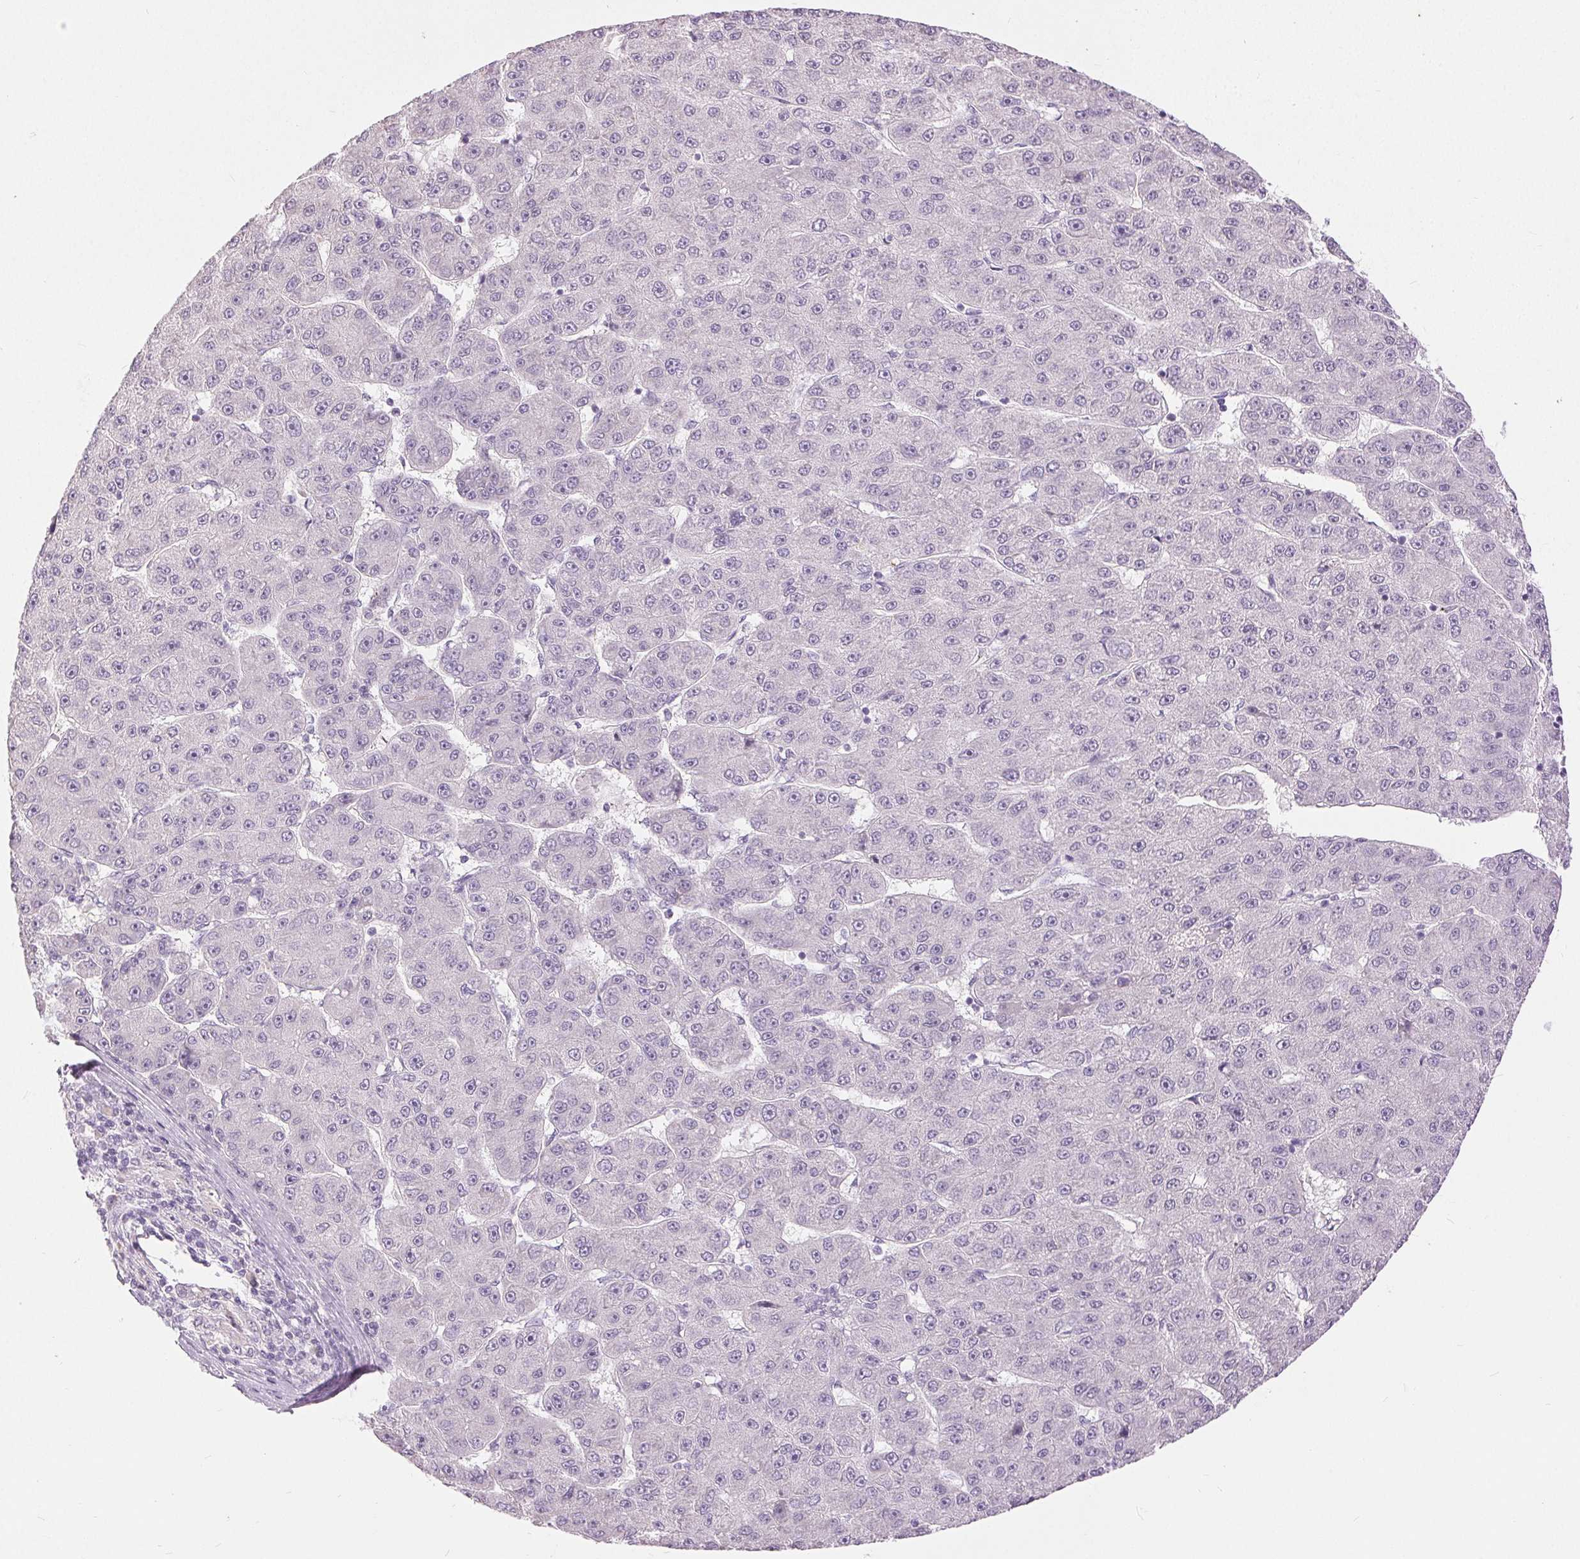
{"staining": {"intensity": "negative", "quantity": "none", "location": "none"}, "tissue": "liver cancer", "cell_type": "Tumor cells", "image_type": "cancer", "snomed": [{"axis": "morphology", "description": "Carcinoma, Hepatocellular, NOS"}, {"axis": "topography", "description": "Liver"}], "caption": "Protein analysis of hepatocellular carcinoma (liver) demonstrates no significant positivity in tumor cells. Nuclei are stained in blue.", "gene": "DSG3", "patient": {"sex": "male", "age": 67}}